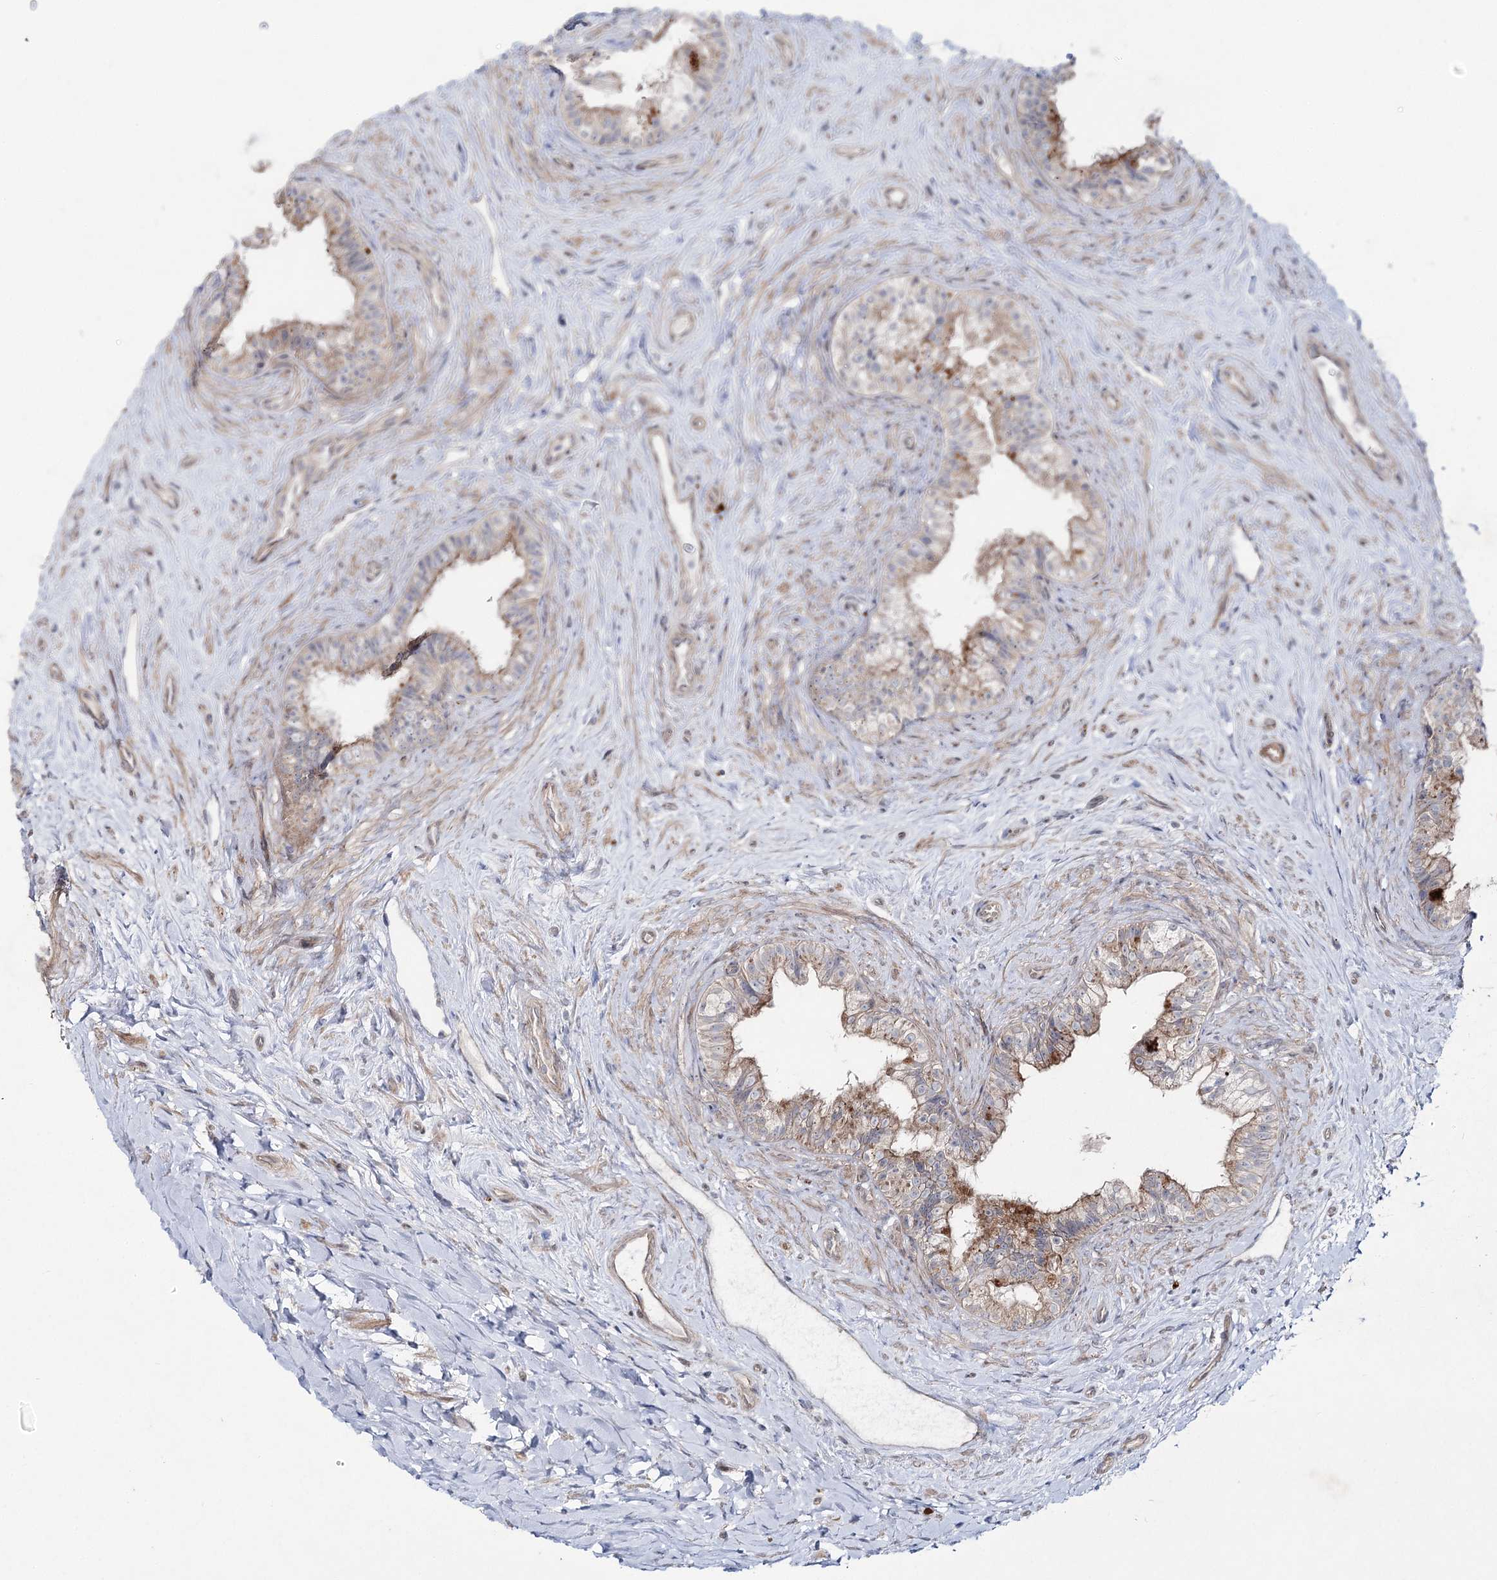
{"staining": {"intensity": "moderate", "quantity": "<25%", "location": "cytoplasmic/membranous"}, "tissue": "epididymis", "cell_type": "Glandular cells", "image_type": "normal", "snomed": [{"axis": "morphology", "description": "Normal tissue, NOS"}, {"axis": "topography", "description": "Epididymis"}], "caption": "Immunohistochemical staining of normal epididymis displays moderate cytoplasmic/membranous protein expression in approximately <25% of glandular cells.", "gene": "SCN11A", "patient": {"sex": "male", "age": 84}}